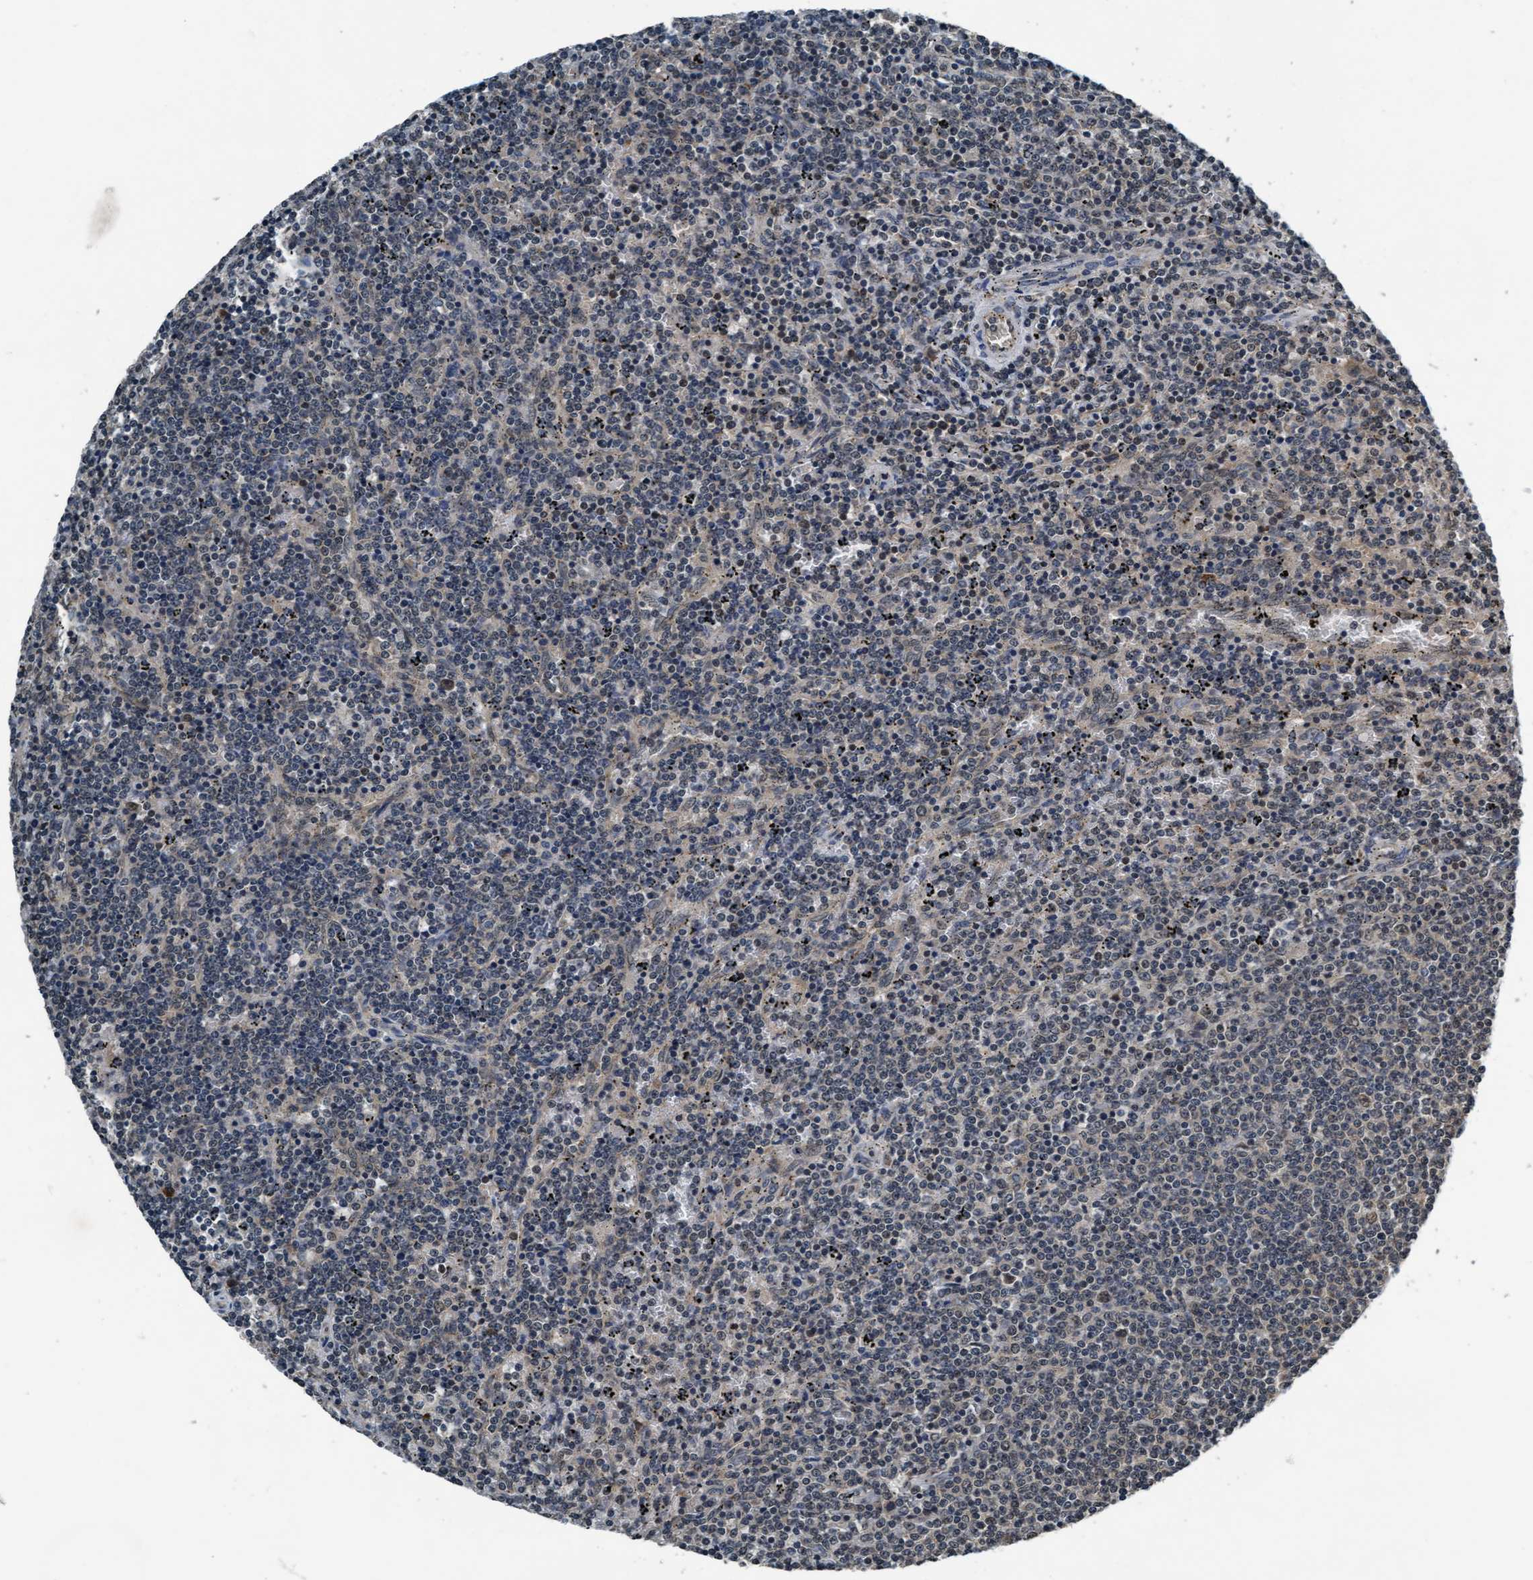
{"staining": {"intensity": "weak", "quantity": "<25%", "location": "nuclear"}, "tissue": "lymphoma", "cell_type": "Tumor cells", "image_type": "cancer", "snomed": [{"axis": "morphology", "description": "Malignant lymphoma, non-Hodgkin's type, Low grade"}, {"axis": "topography", "description": "Spleen"}], "caption": "High magnification brightfield microscopy of malignant lymphoma, non-Hodgkin's type (low-grade) stained with DAB (3,3'-diaminobenzidine) (brown) and counterstained with hematoxylin (blue): tumor cells show no significant expression.", "gene": "WASF1", "patient": {"sex": "female", "age": 50}}